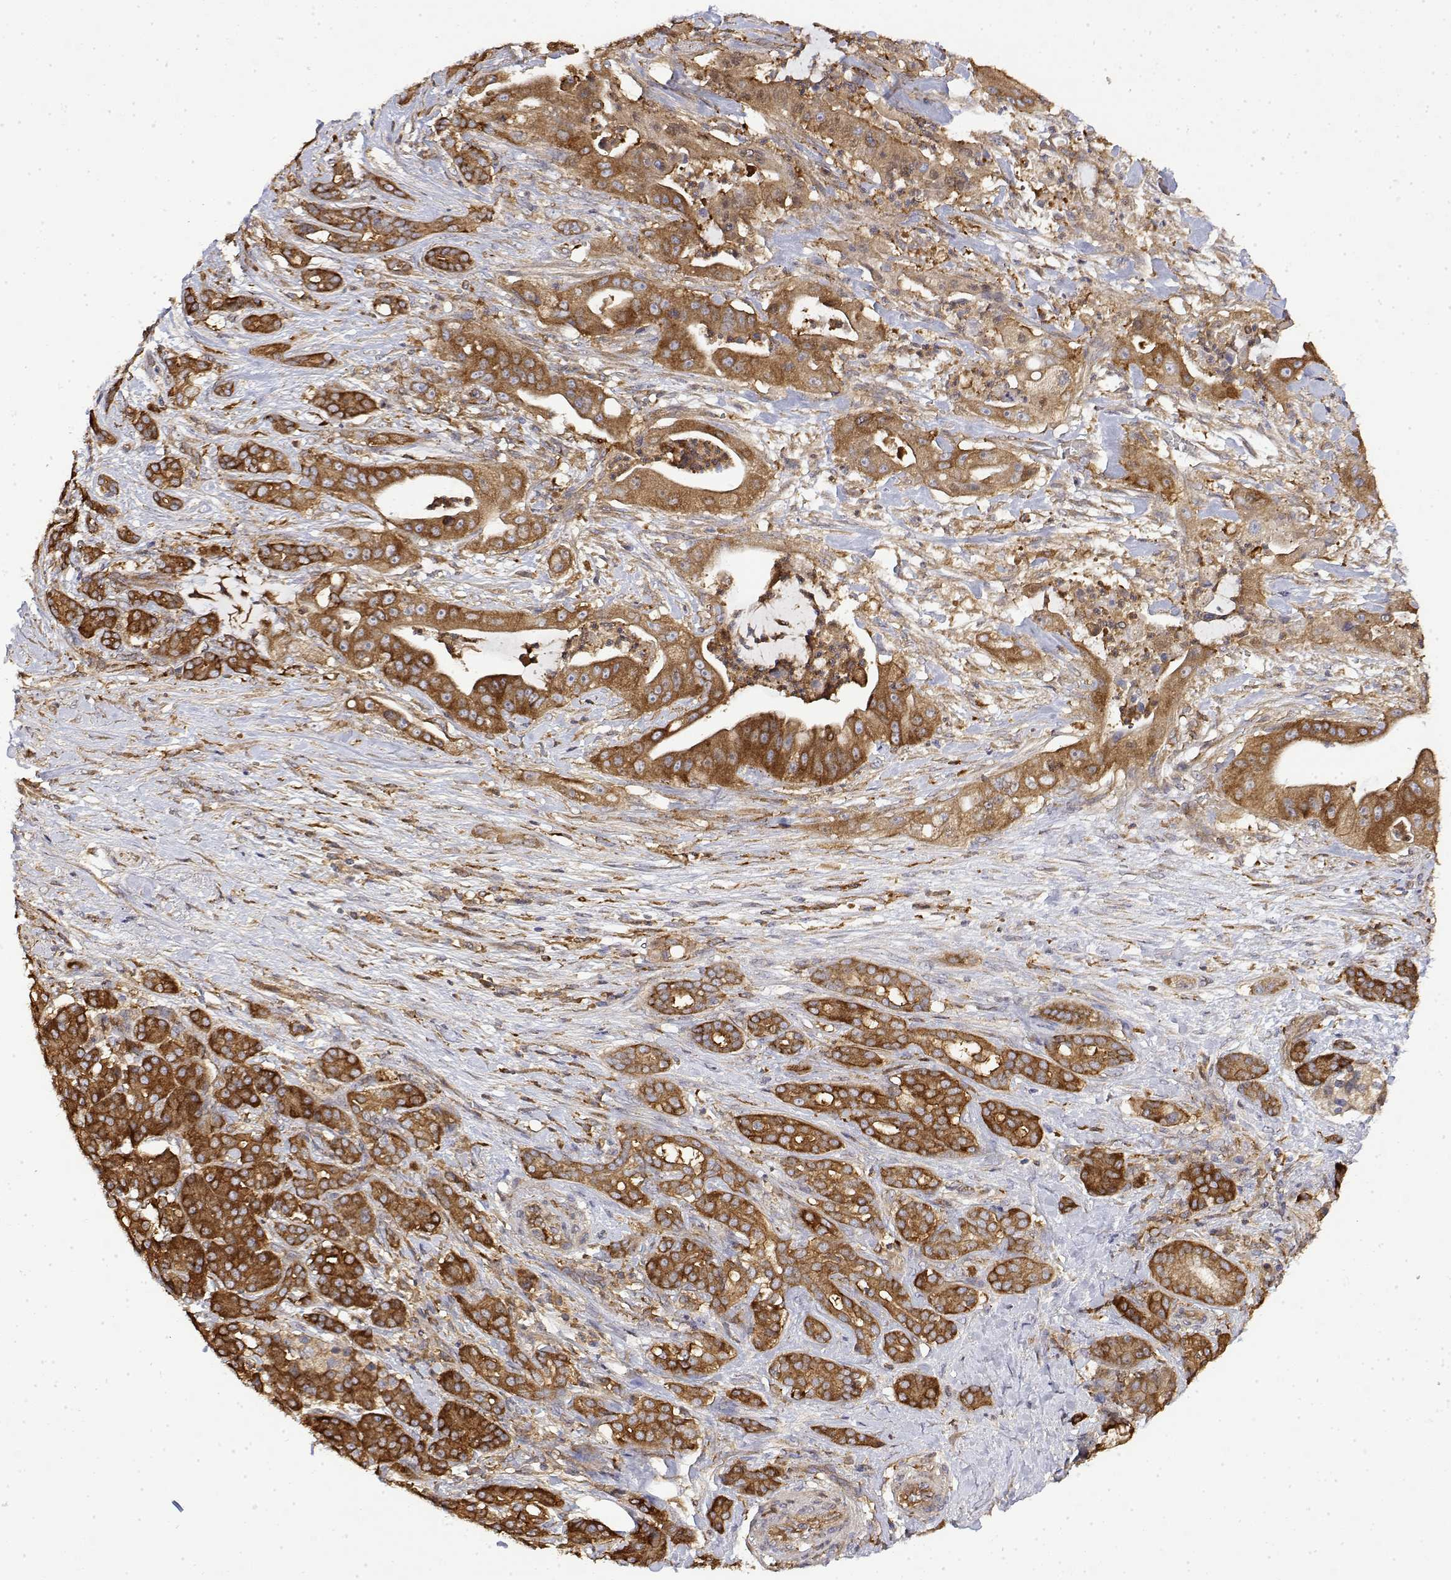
{"staining": {"intensity": "strong", "quantity": ">75%", "location": "cytoplasmic/membranous"}, "tissue": "pancreatic cancer", "cell_type": "Tumor cells", "image_type": "cancer", "snomed": [{"axis": "morphology", "description": "Normal tissue, NOS"}, {"axis": "morphology", "description": "Inflammation, NOS"}, {"axis": "morphology", "description": "Adenocarcinoma, NOS"}, {"axis": "topography", "description": "Pancreas"}], "caption": "Human pancreatic cancer stained with a protein marker reveals strong staining in tumor cells.", "gene": "PACSIN2", "patient": {"sex": "male", "age": 57}}